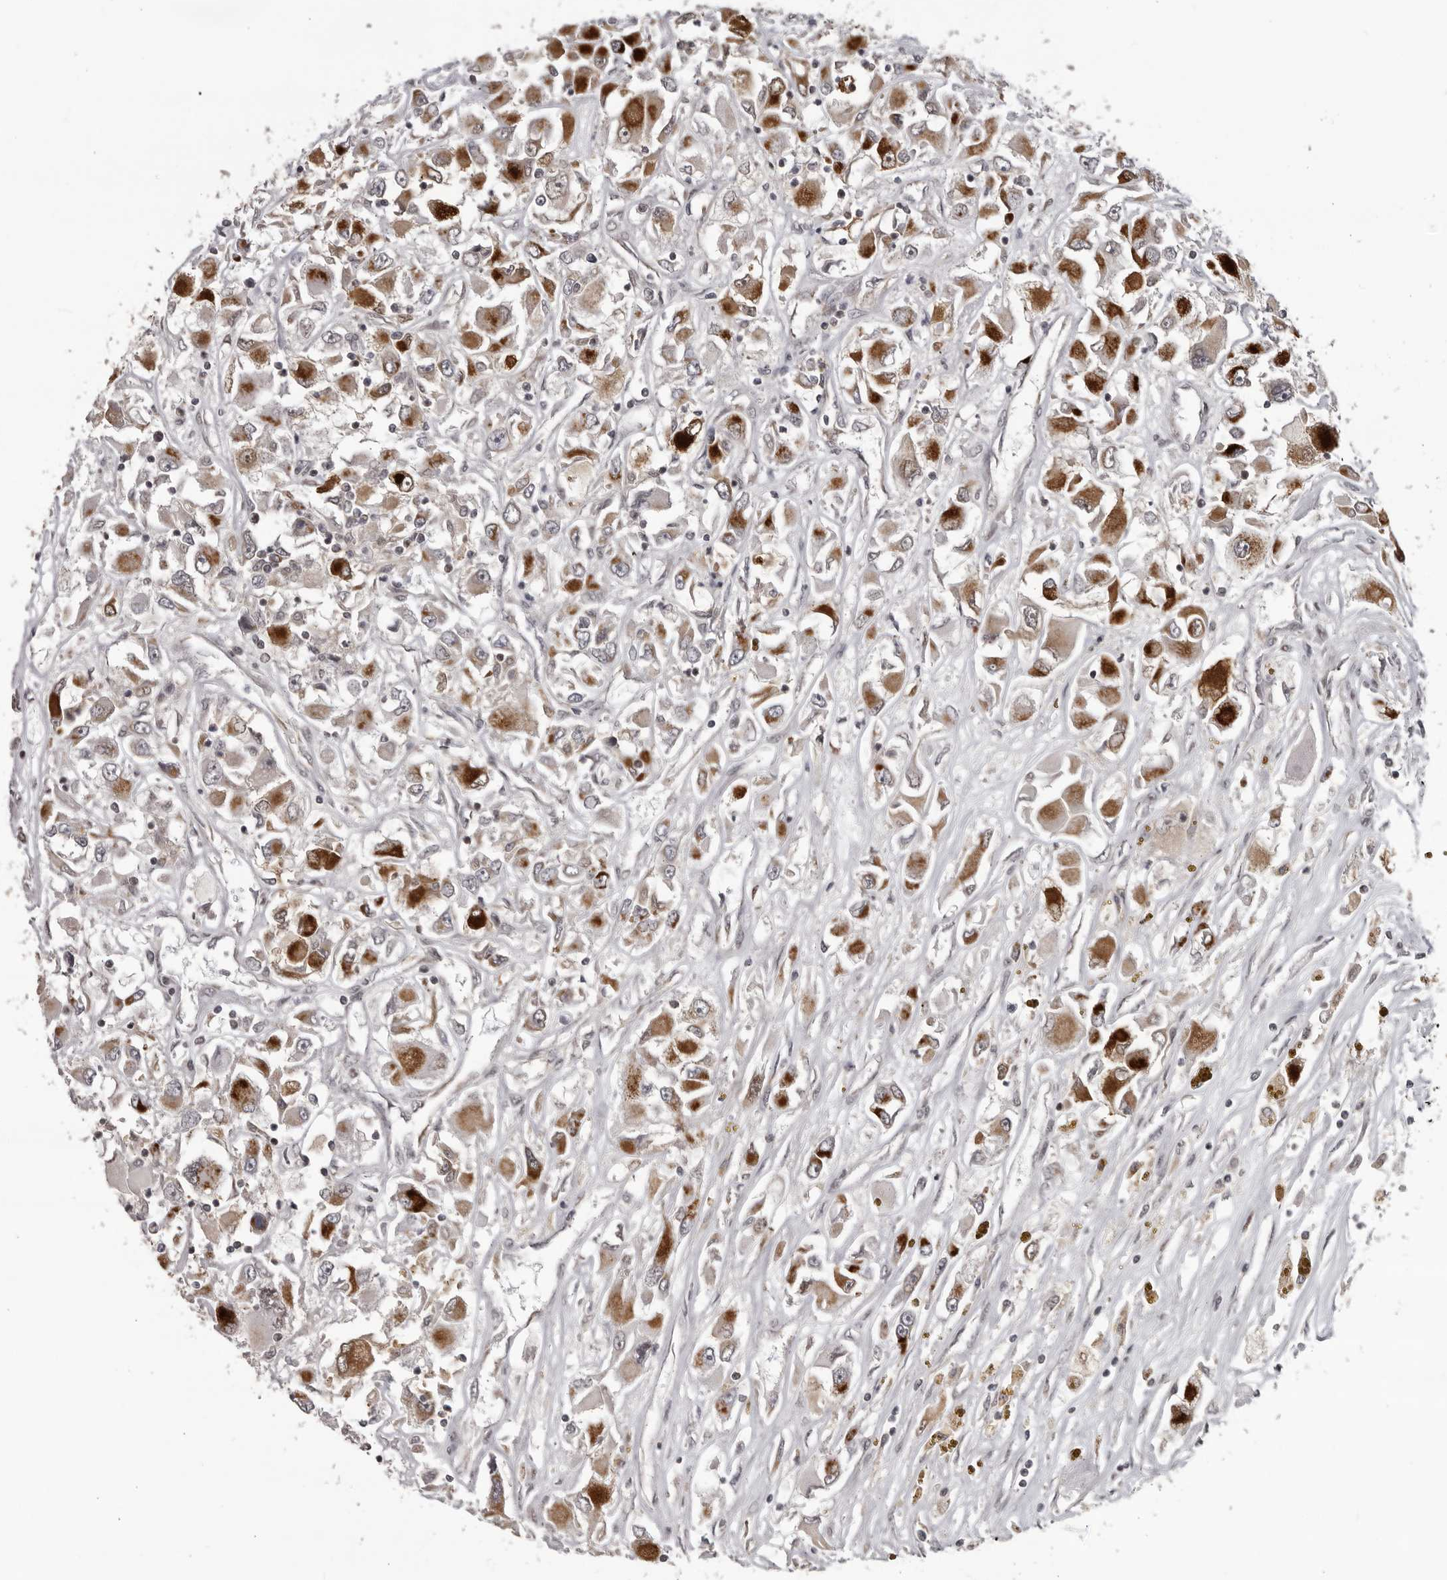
{"staining": {"intensity": "strong", "quantity": ">75%", "location": "cytoplasmic/membranous"}, "tissue": "renal cancer", "cell_type": "Tumor cells", "image_type": "cancer", "snomed": [{"axis": "morphology", "description": "Adenocarcinoma, NOS"}, {"axis": "topography", "description": "Kidney"}], "caption": "Protein positivity by immunohistochemistry (IHC) shows strong cytoplasmic/membranous expression in about >75% of tumor cells in renal cancer.", "gene": "C17orf99", "patient": {"sex": "female", "age": 52}}